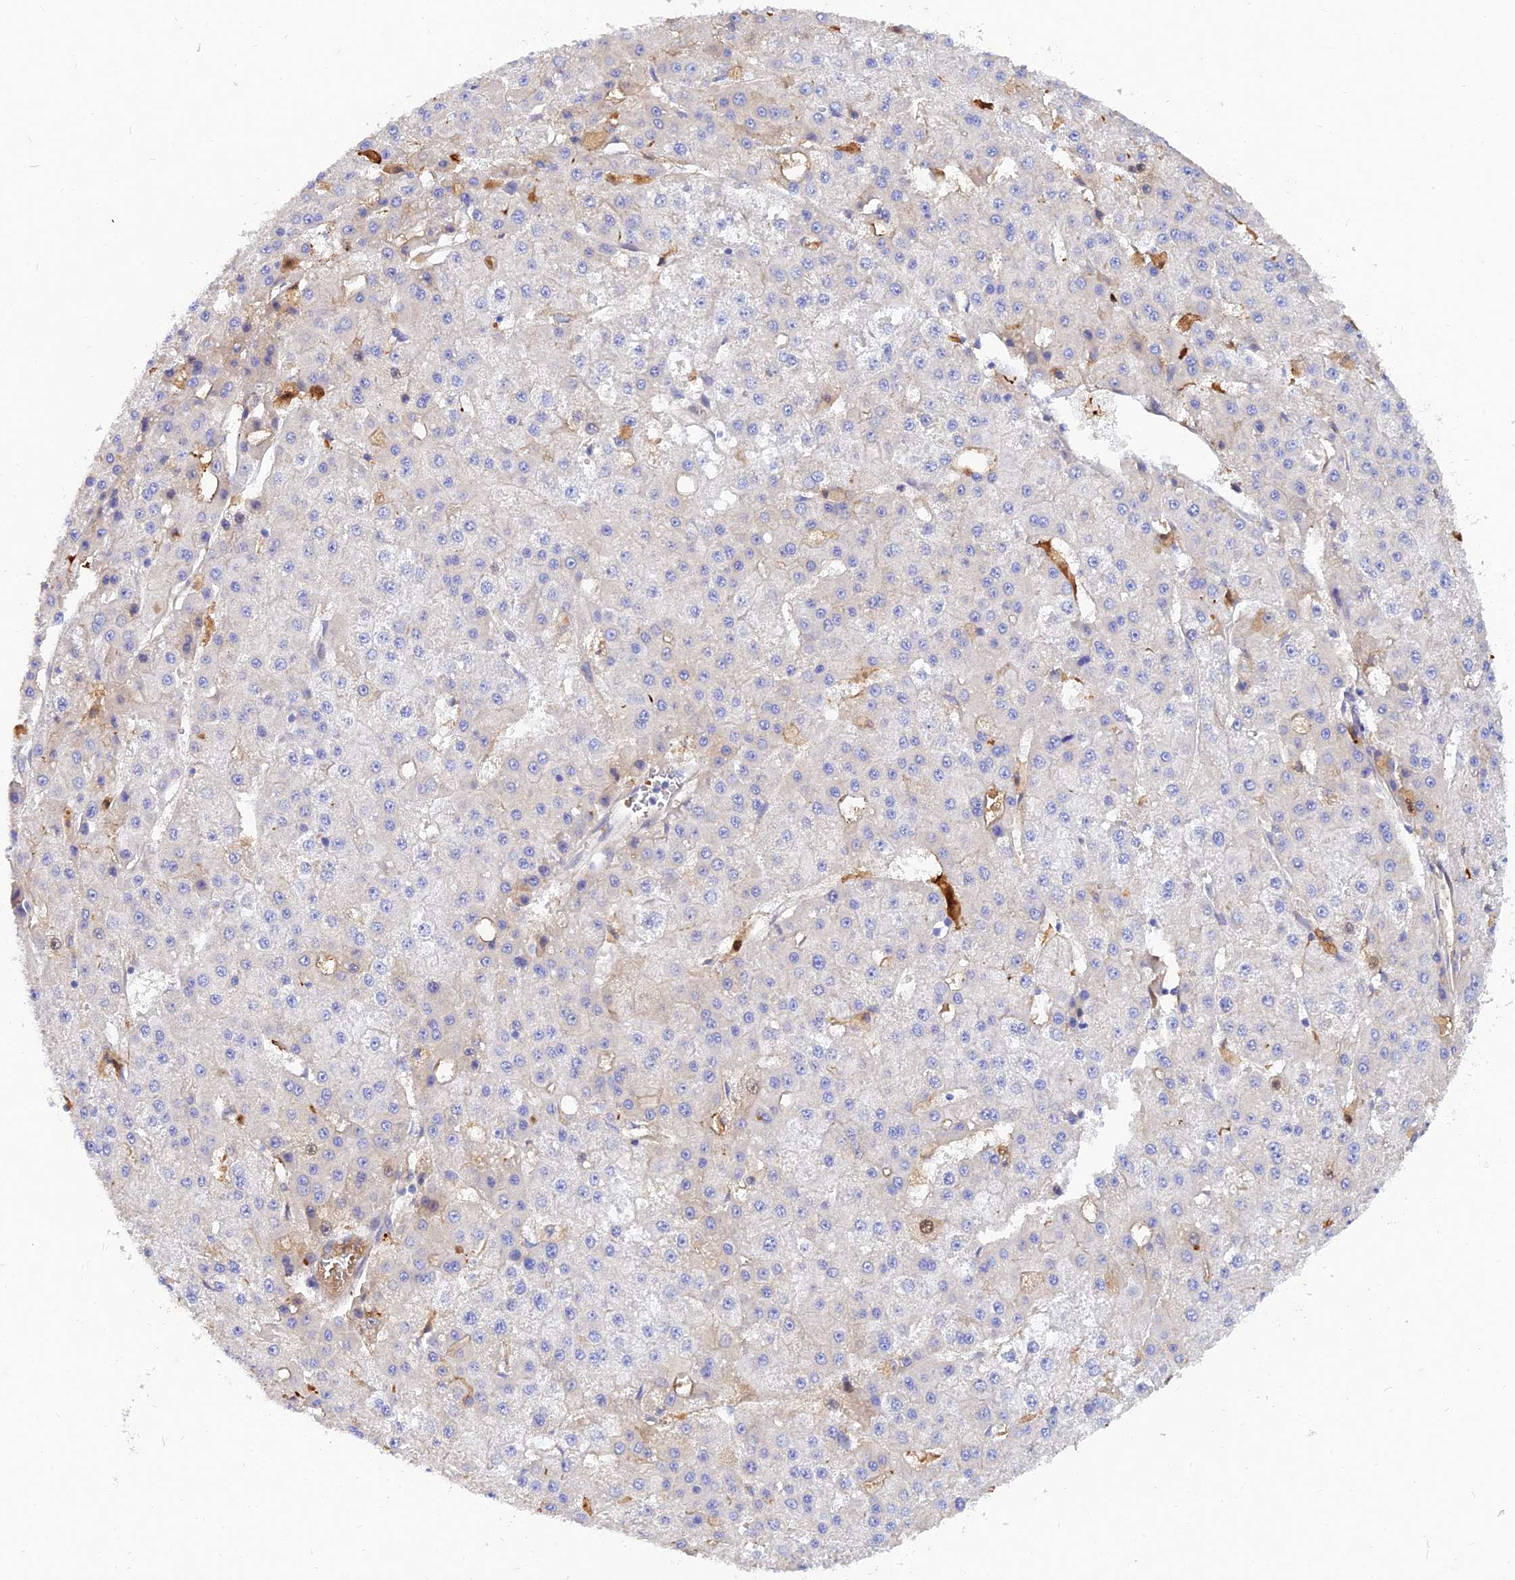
{"staining": {"intensity": "negative", "quantity": "none", "location": "none"}, "tissue": "liver cancer", "cell_type": "Tumor cells", "image_type": "cancer", "snomed": [{"axis": "morphology", "description": "Carcinoma, Hepatocellular, NOS"}, {"axis": "topography", "description": "Liver"}], "caption": "This histopathology image is of liver cancer (hepatocellular carcinoma) stained with immunohistochemistry (IHC) to label a protein in brown with the nuclei are counter-stained blue. There is no expression in tumor cells.", "gene": "MROH1", "patient": {"sex": "male", "age": 47}}